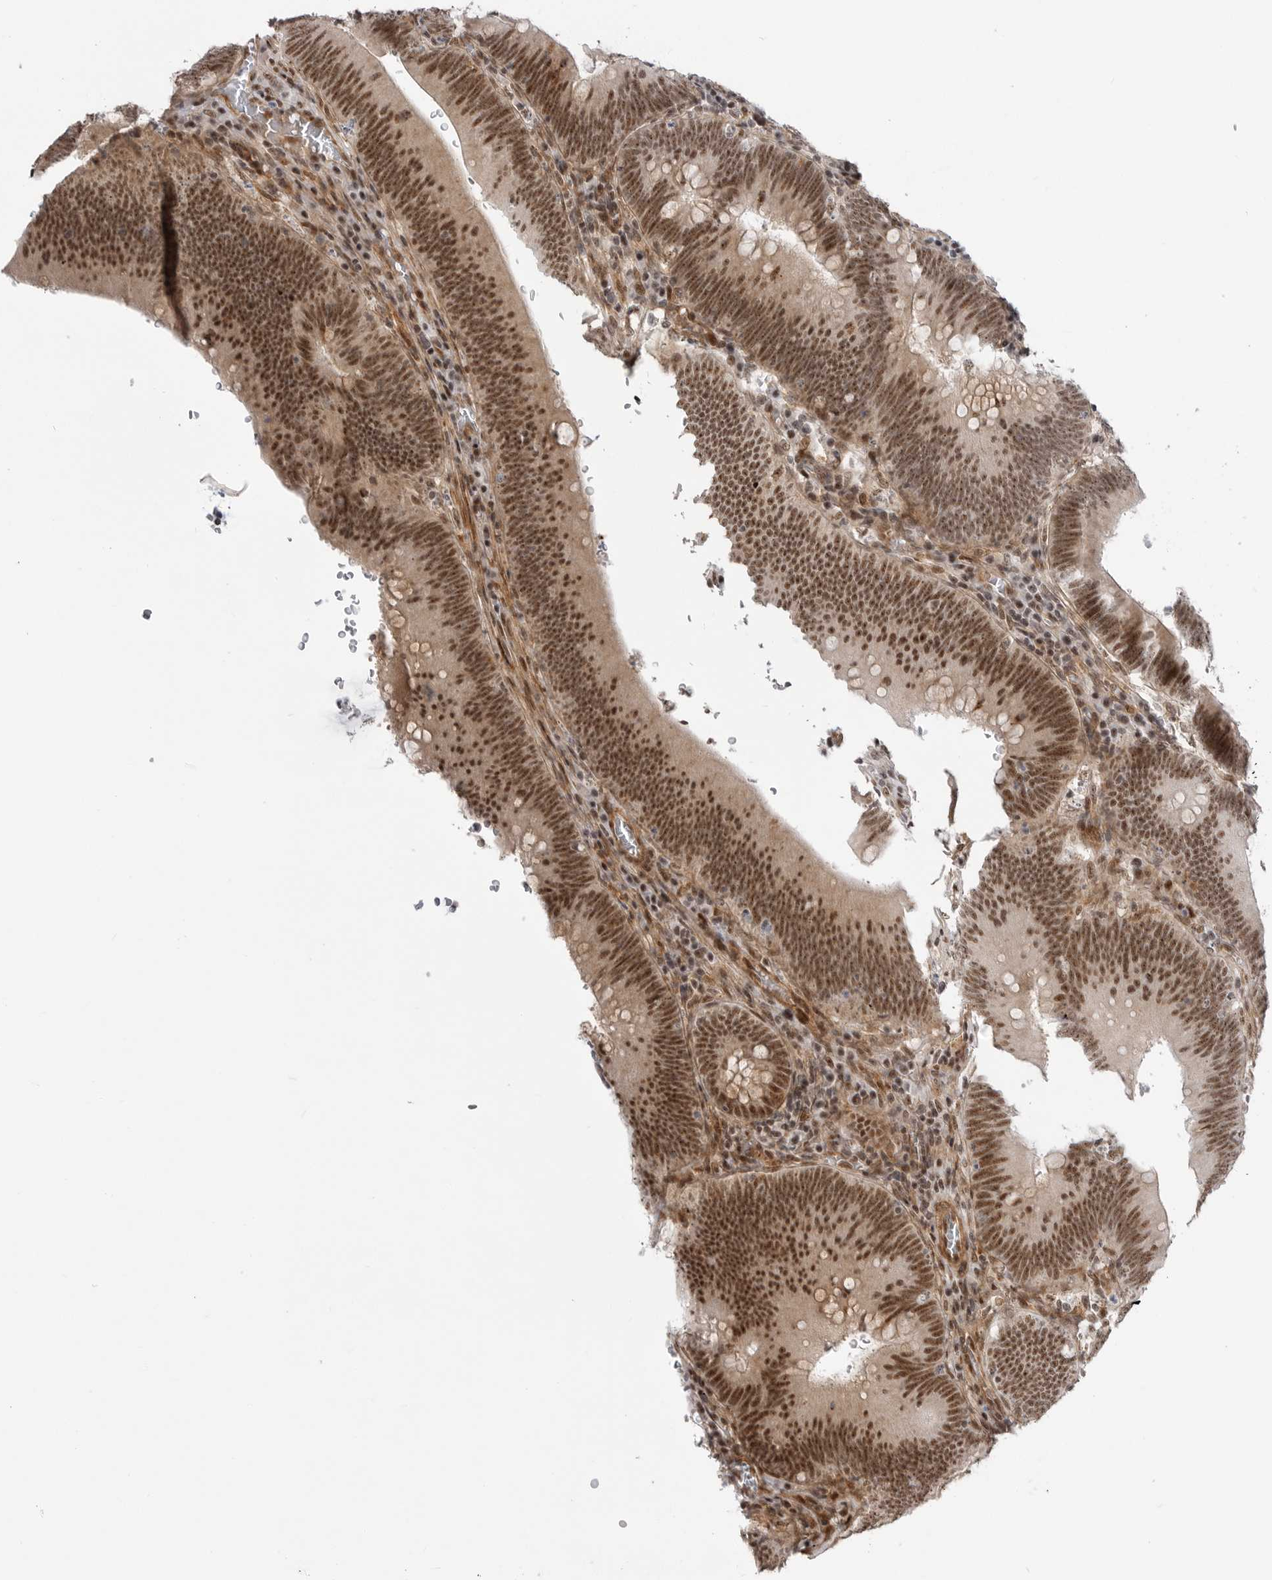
{"staining": {"intensity": "strong", "quantity": ">75%", "location": "nuclear"}, "tissue": "colorectal cancer", "cell_type": "Tumor cells", "image_type": "cancer", "snomed": [{"axis": "morphology", "description": "Normal tissue, NOS"}, {"axis": "topography", "description": "Colon"}], "caption": "This is an image of immunohistochemistry (IHC) staining of colorectal cancer, which shows strong staining in the nuclear of tumor cells.", "gene": "GPATCH2", "patient": {"sex": "female", "age": 82}}